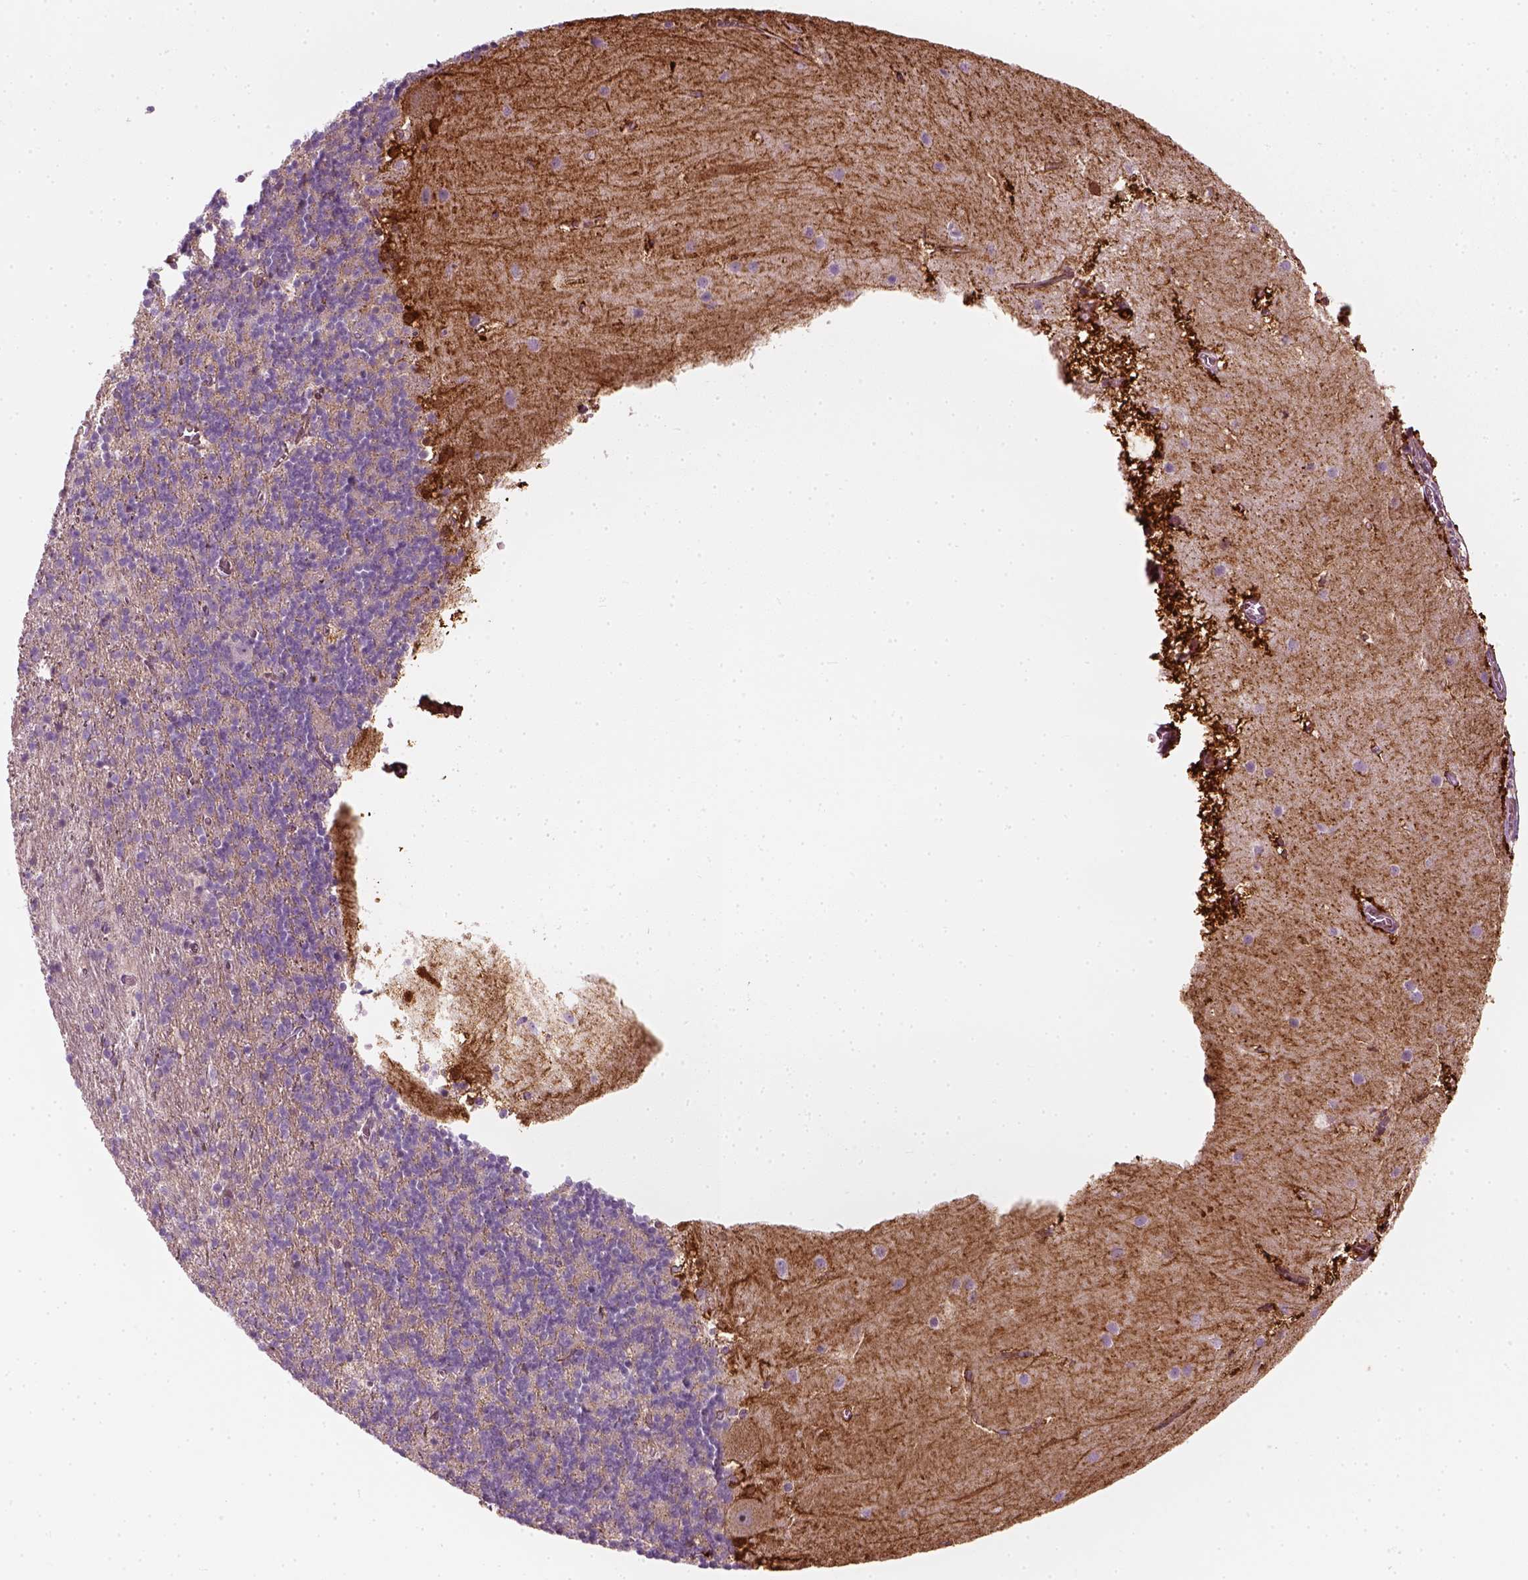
{"staining": {"intensity": "negative", "quantity": "none", "location": "none"}, "tissue": "cerebellum", "cell_type": "Cells in granular layer", "image_type": "normal", "snomed": [{"axis": "morphology", "description": "Normal tissue, NOS"}, {"axis": "topography", "description": "Cerebellum"}], "caption": "This micrograph is of normal cerebellum stained with immunohistochemistry to label a protein in brown with the nuclei are counter-stained blue. There is no expression in cells in granular layer. Nuclei are stained in blue.", "gene": "DNASE1L1", "patient": {"sex": "male", "age": 70}}